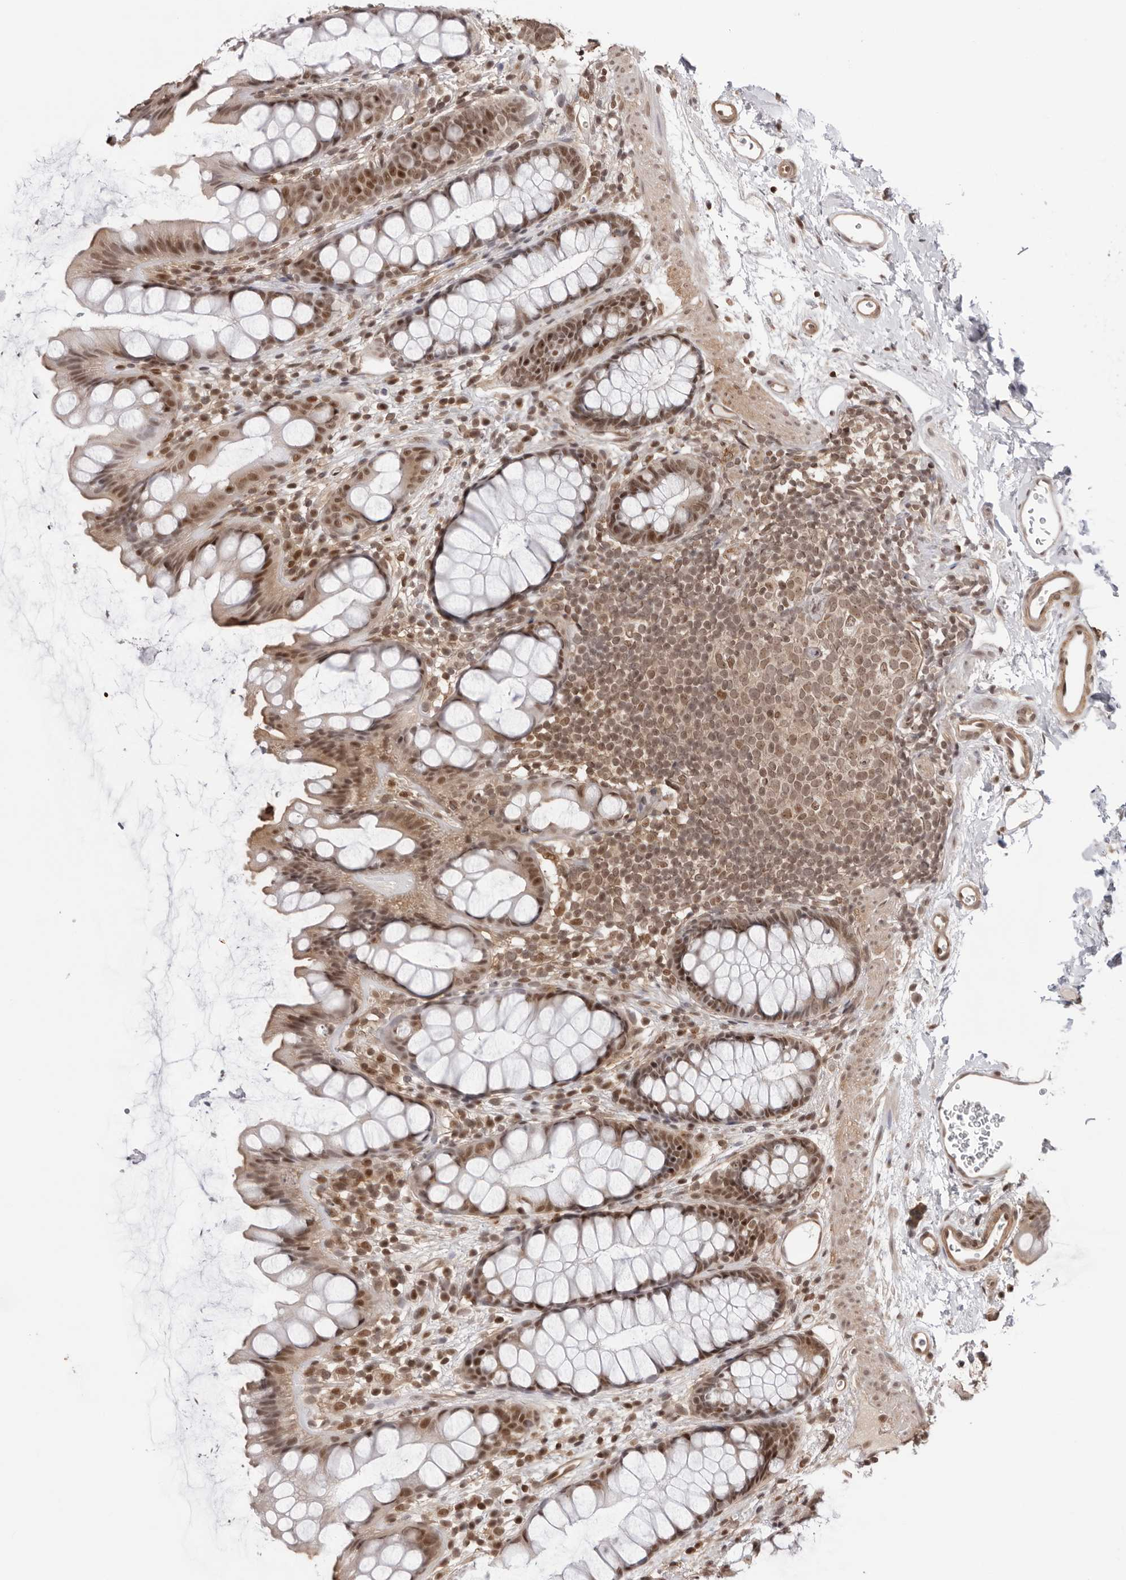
{"staining": {"intensity": "moderate", "quantity": ">75%", "location": "cytoplasmic/membranous,nuclear"}, "tissue": "rectum", "cell_type": "Glandular cells", "image_type": "normal", "snomed": [{"axis": "morphology", "description": "Normal tissue, NOS"}, {"axis": "topography", "description": "Rectum"}], "caption": "A brown stain labels moderate cytoplasmic/membranous,nuclear expression of a protein in glandular cells of benign human rectum. The protein is stained brown, and the nuclei are stained in blue (DAB (3,3'-diaminobenzidine) IHC with brightfield microscopy, high magnification).", "gene": "SDE2", "patient": {"sex": "female", "age": 65}}